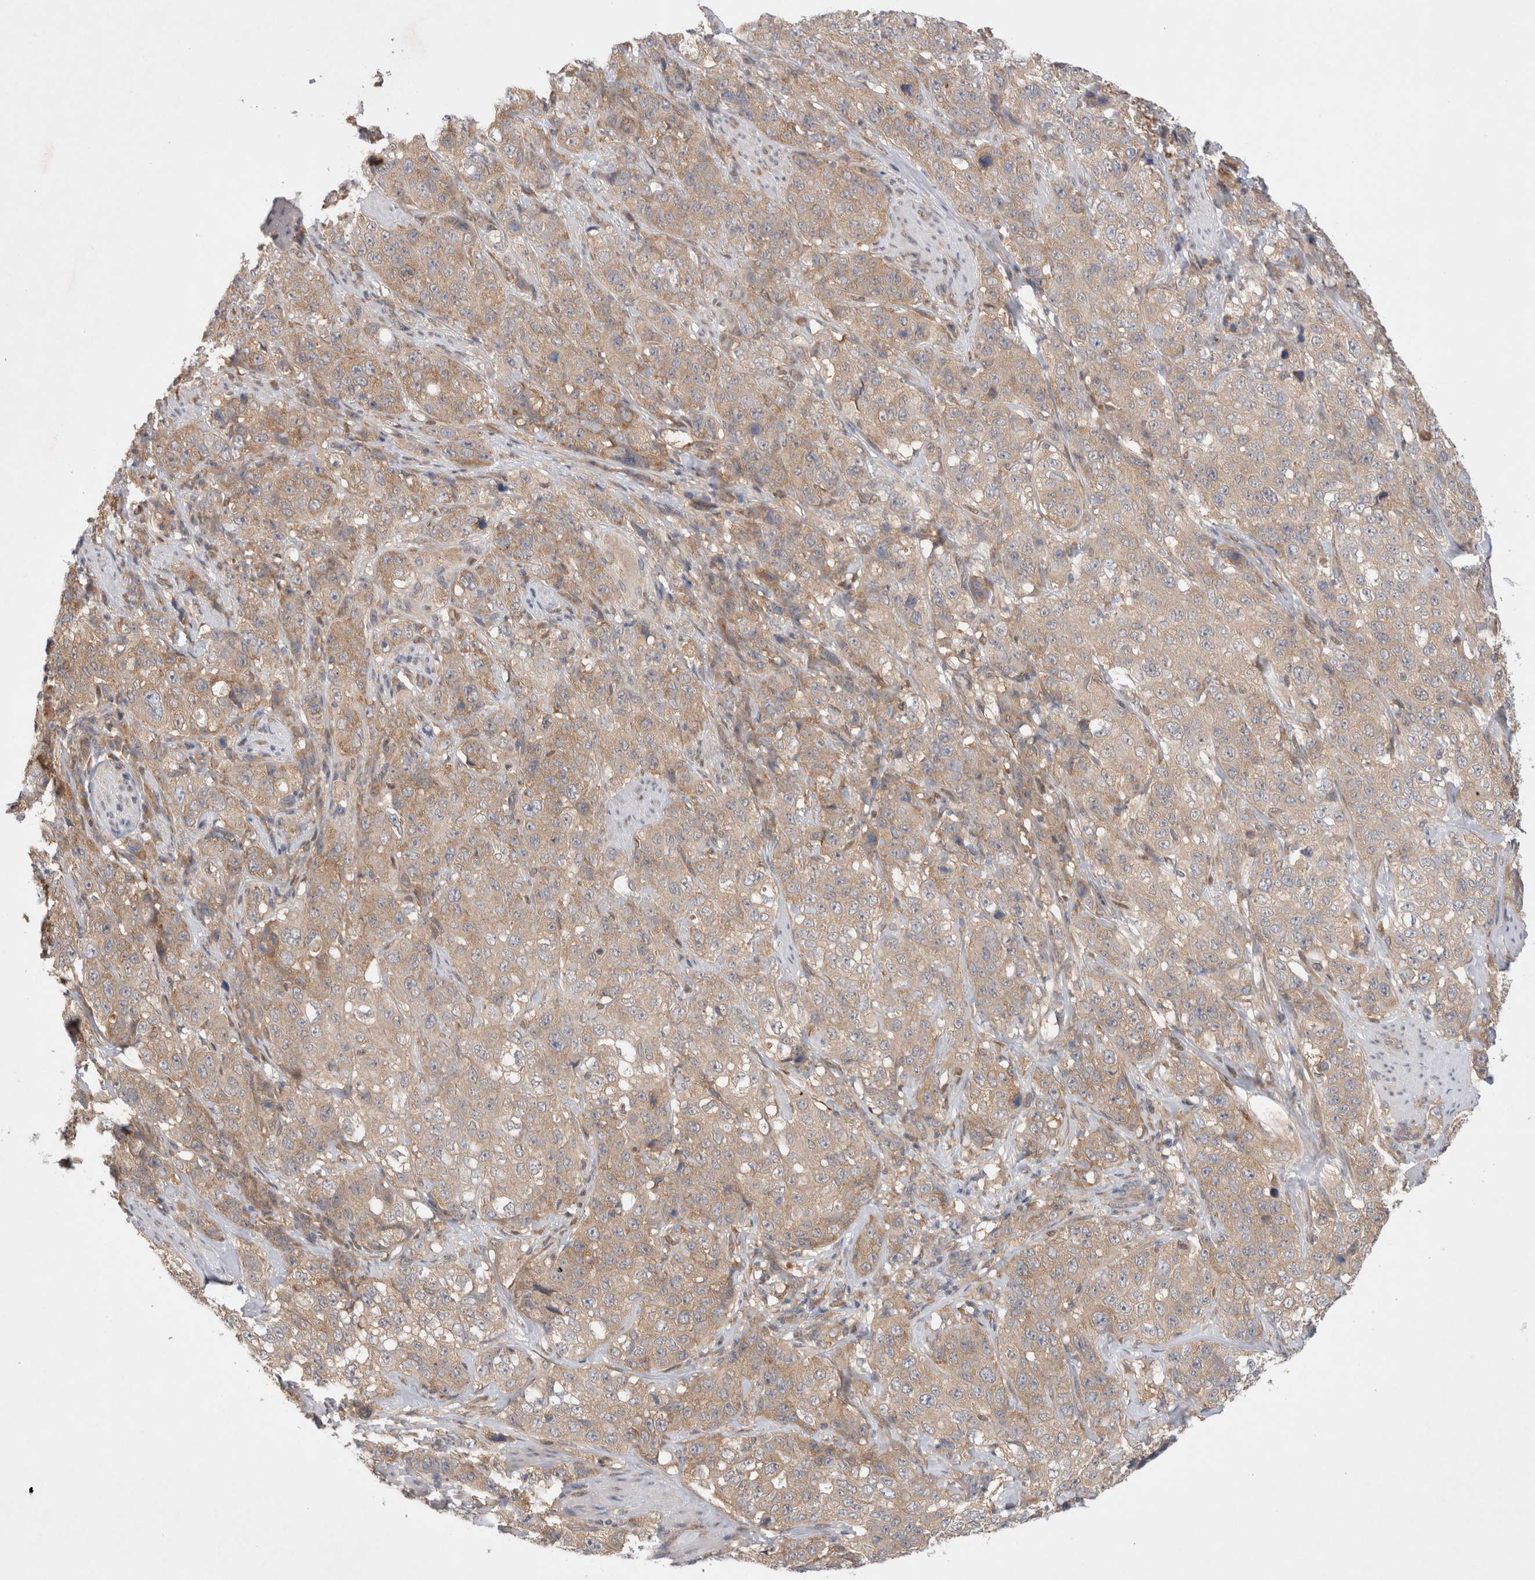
{"staining": {"intensity": "weak", "quantity": ">75%", "location": "cytoplasmic/membranous"}, "tissue": "stomach cancer", "cell_type": "Tumor cells", "image_type": "cancer", "snomed": [{"axis": "morphology", "description": "Adenocarcinoma, NOS"}, {"axis": "topography", "description": "Stomach"}], "caption": "About >75% of tumor cells in human adenocarcinoma (stomach) show weak cytoplasmic/membranous protein positivity as visualized by brown immunohistochemical staining.", "gene": "EIF3E", "patient": {"sex": "male", "age": 48}}